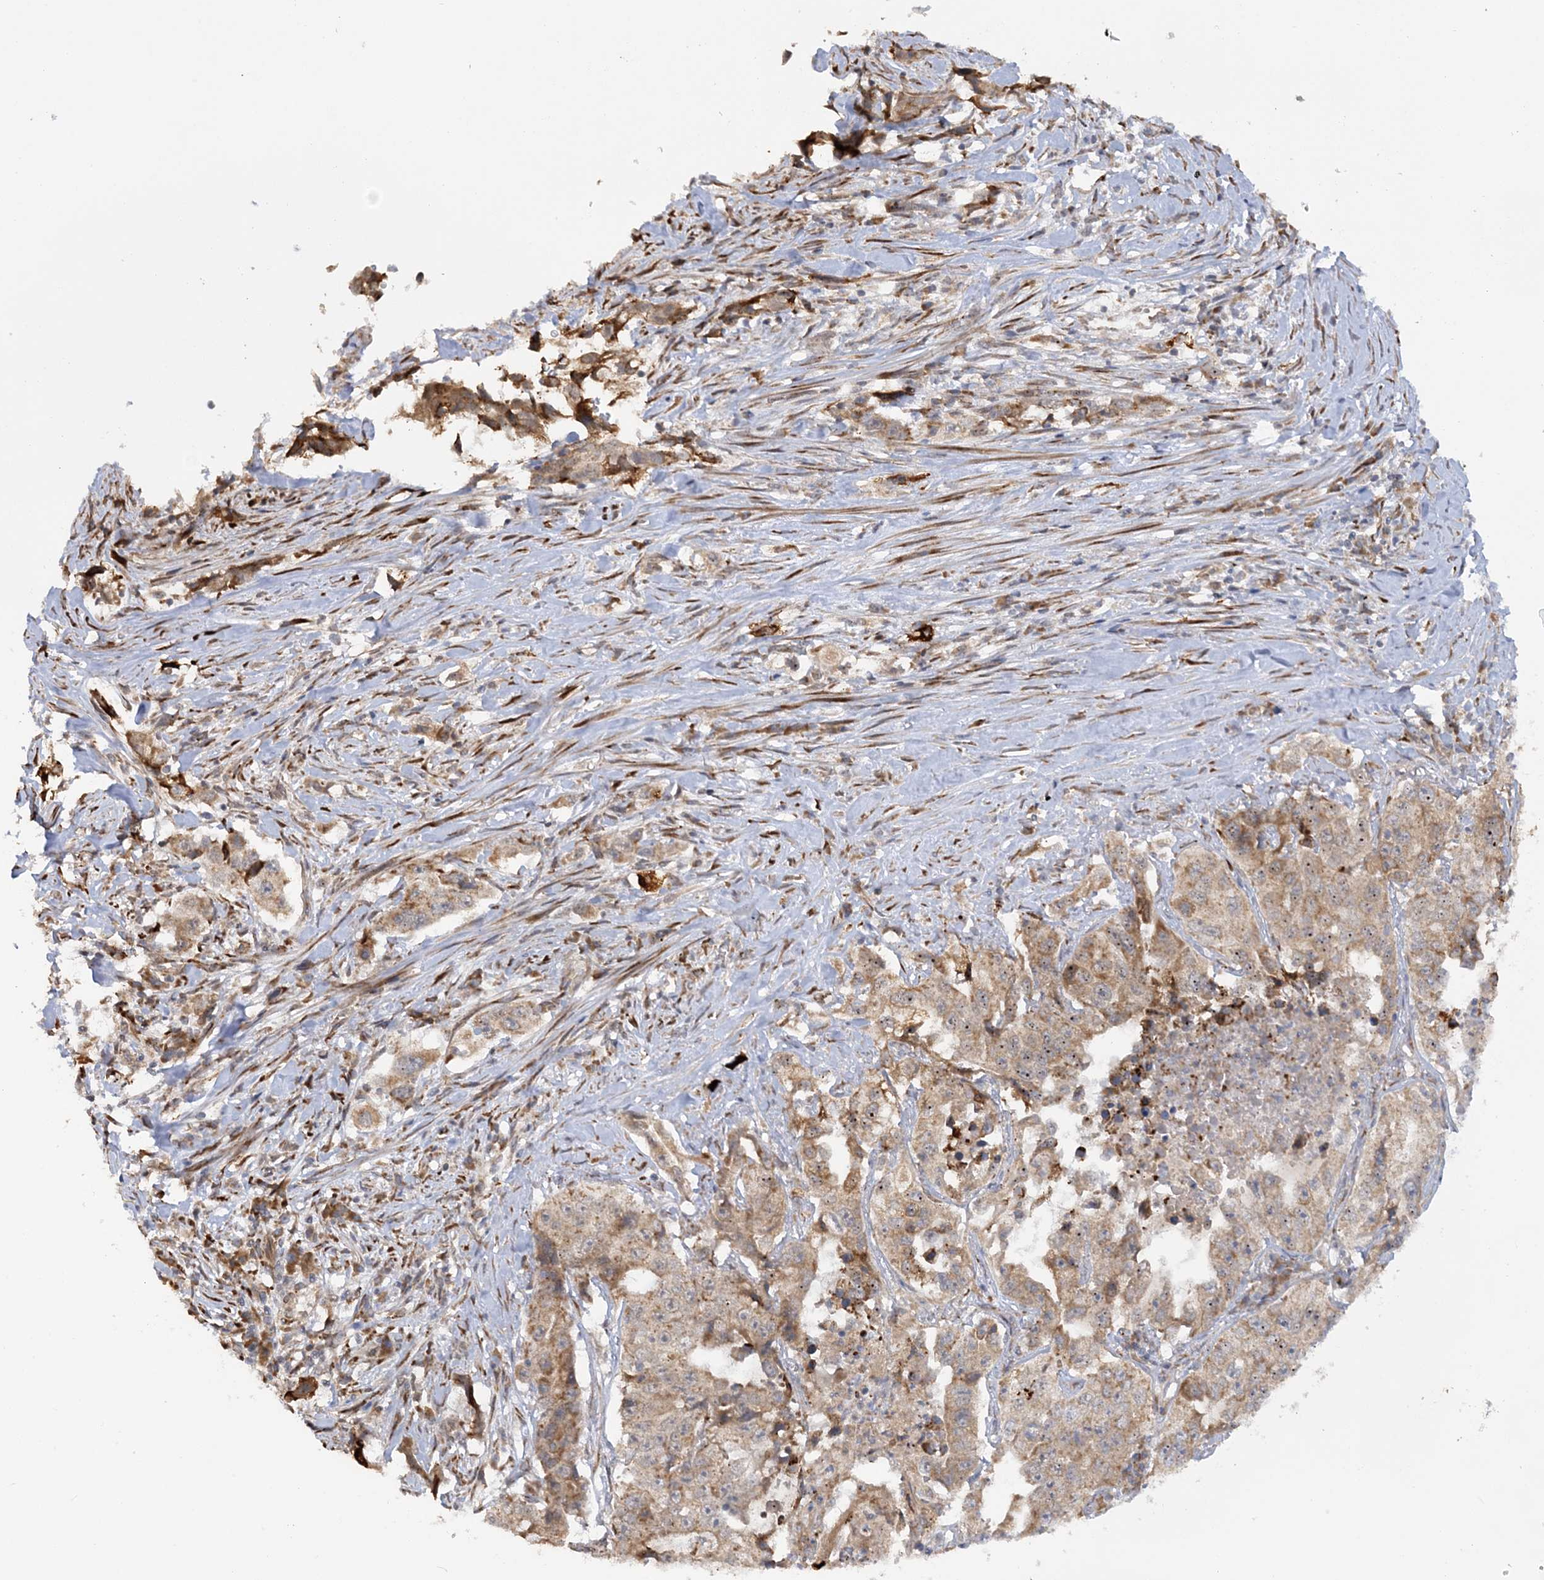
{"staining": {"intensity": "moderate", "quantity": ">75%", "location": "cytoplasmic/membranous"}, "tissue": "lung cancer", "cell_type": "Tumor cells", "image_type": "cancer", "snomed": [{"axis": "morphology", "description": "Adenocarcinoma, NOS"}, {"axis": "topography", "description": "Lung"}], "caption": "Lung cancer (adenocarcinoma) stained with a brown dye shows moderate cytoplasmic/membranous positive expression in about >75% of tumor cells.", "gene": "MRPL47", "patient": {"sex": "female", "age": 51}}